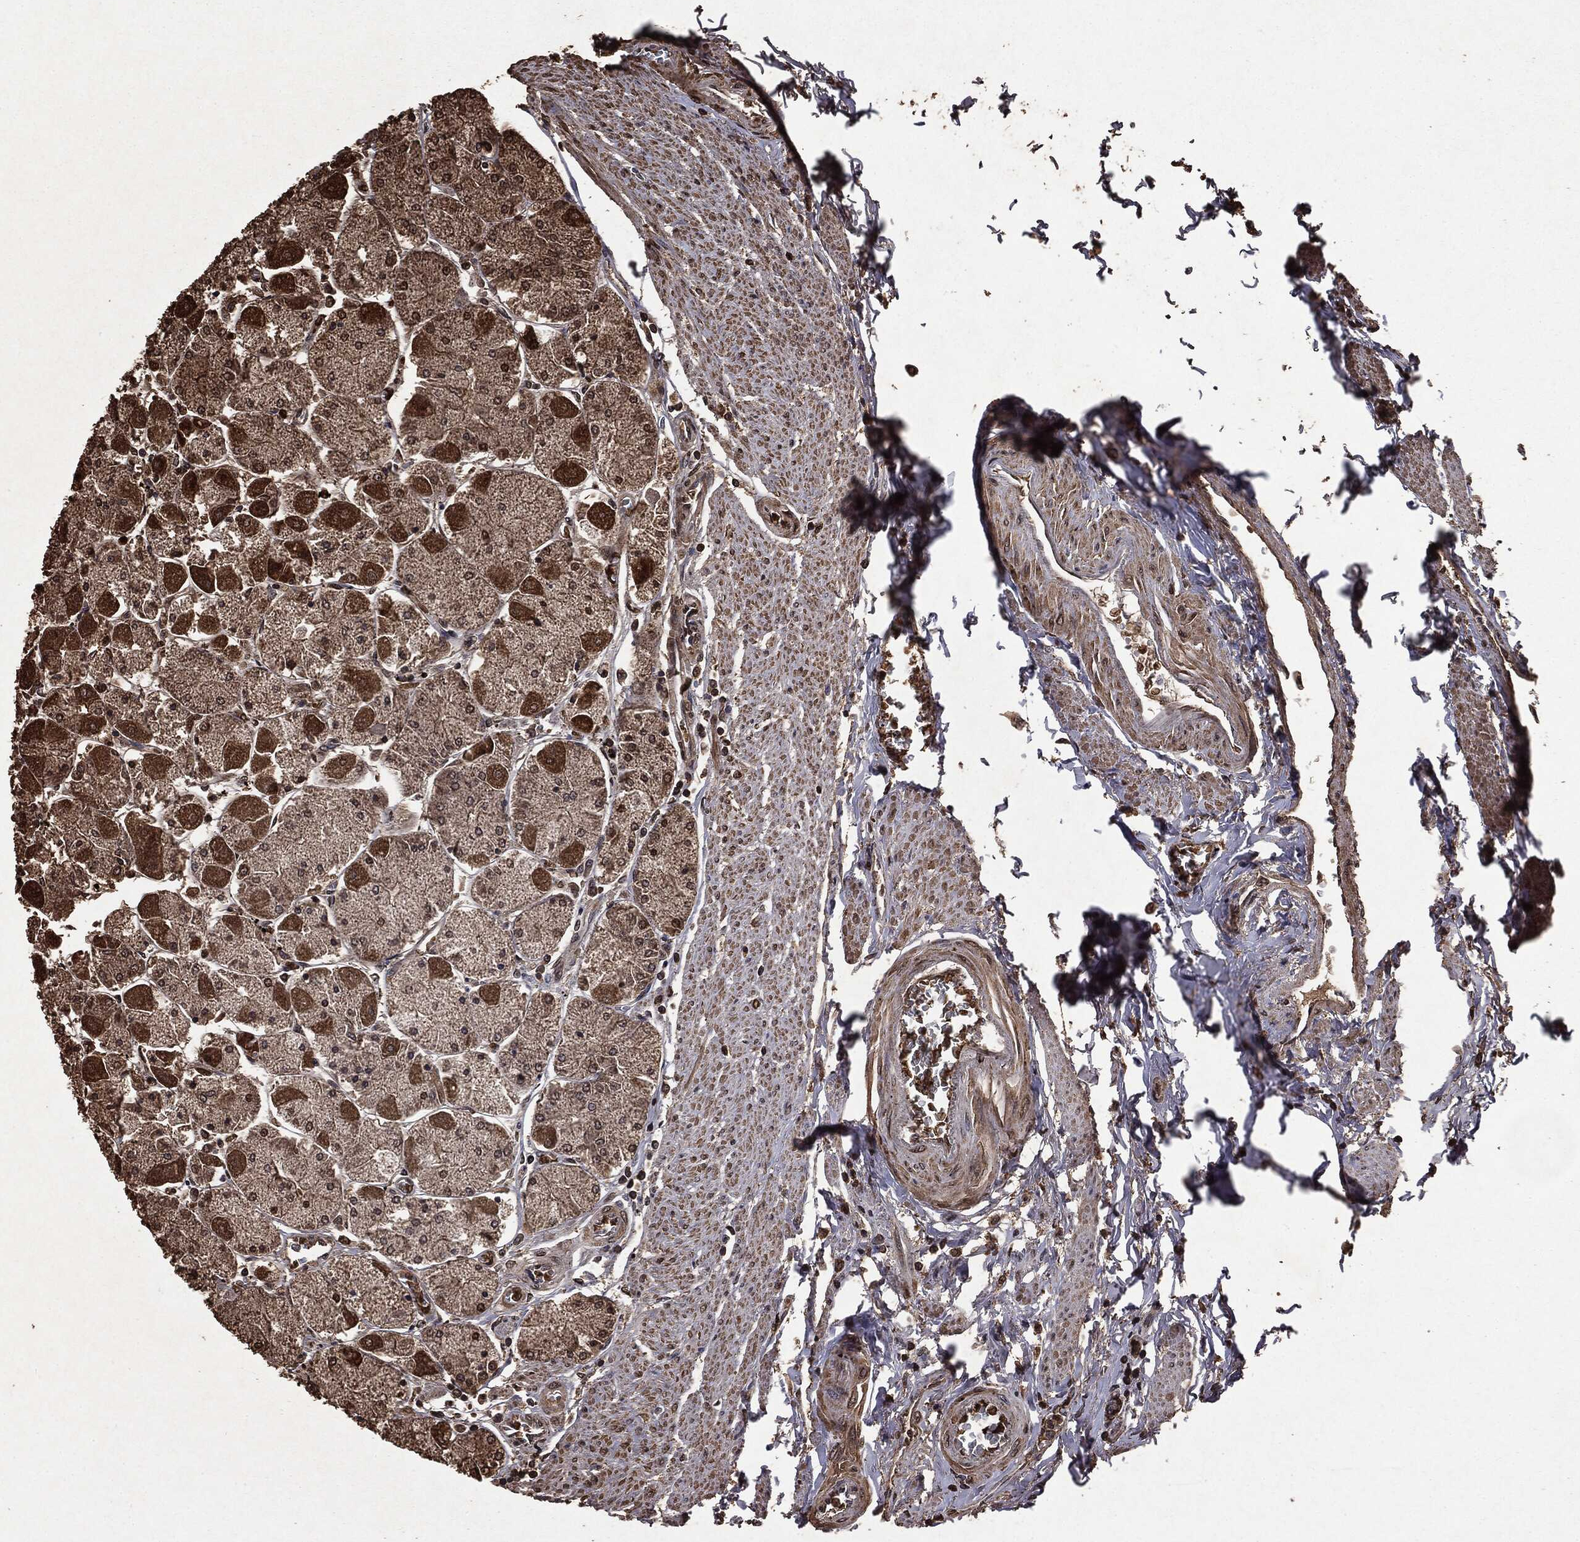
{"staining": {"intensity": "strong", "quantity": ">75%", "location": "cytoplasmic/membranous"}, "tissue": "stomach", "cell_type": "Glandular cells", "image_type": "normal", "snomed": [{"axis": "morphology", "description": "Normal tissue, NOS"}, {"axis": "topography", "description": "Stomach"}], "caption": "An IHC micrograph of benign tissue is shown. Protein staining in brown labels strong cytoplasmic/membranous positivity in stomach within glandular cells.", "gene": "PPP6R2", "patient": {"sex": "male", "age": 70}}